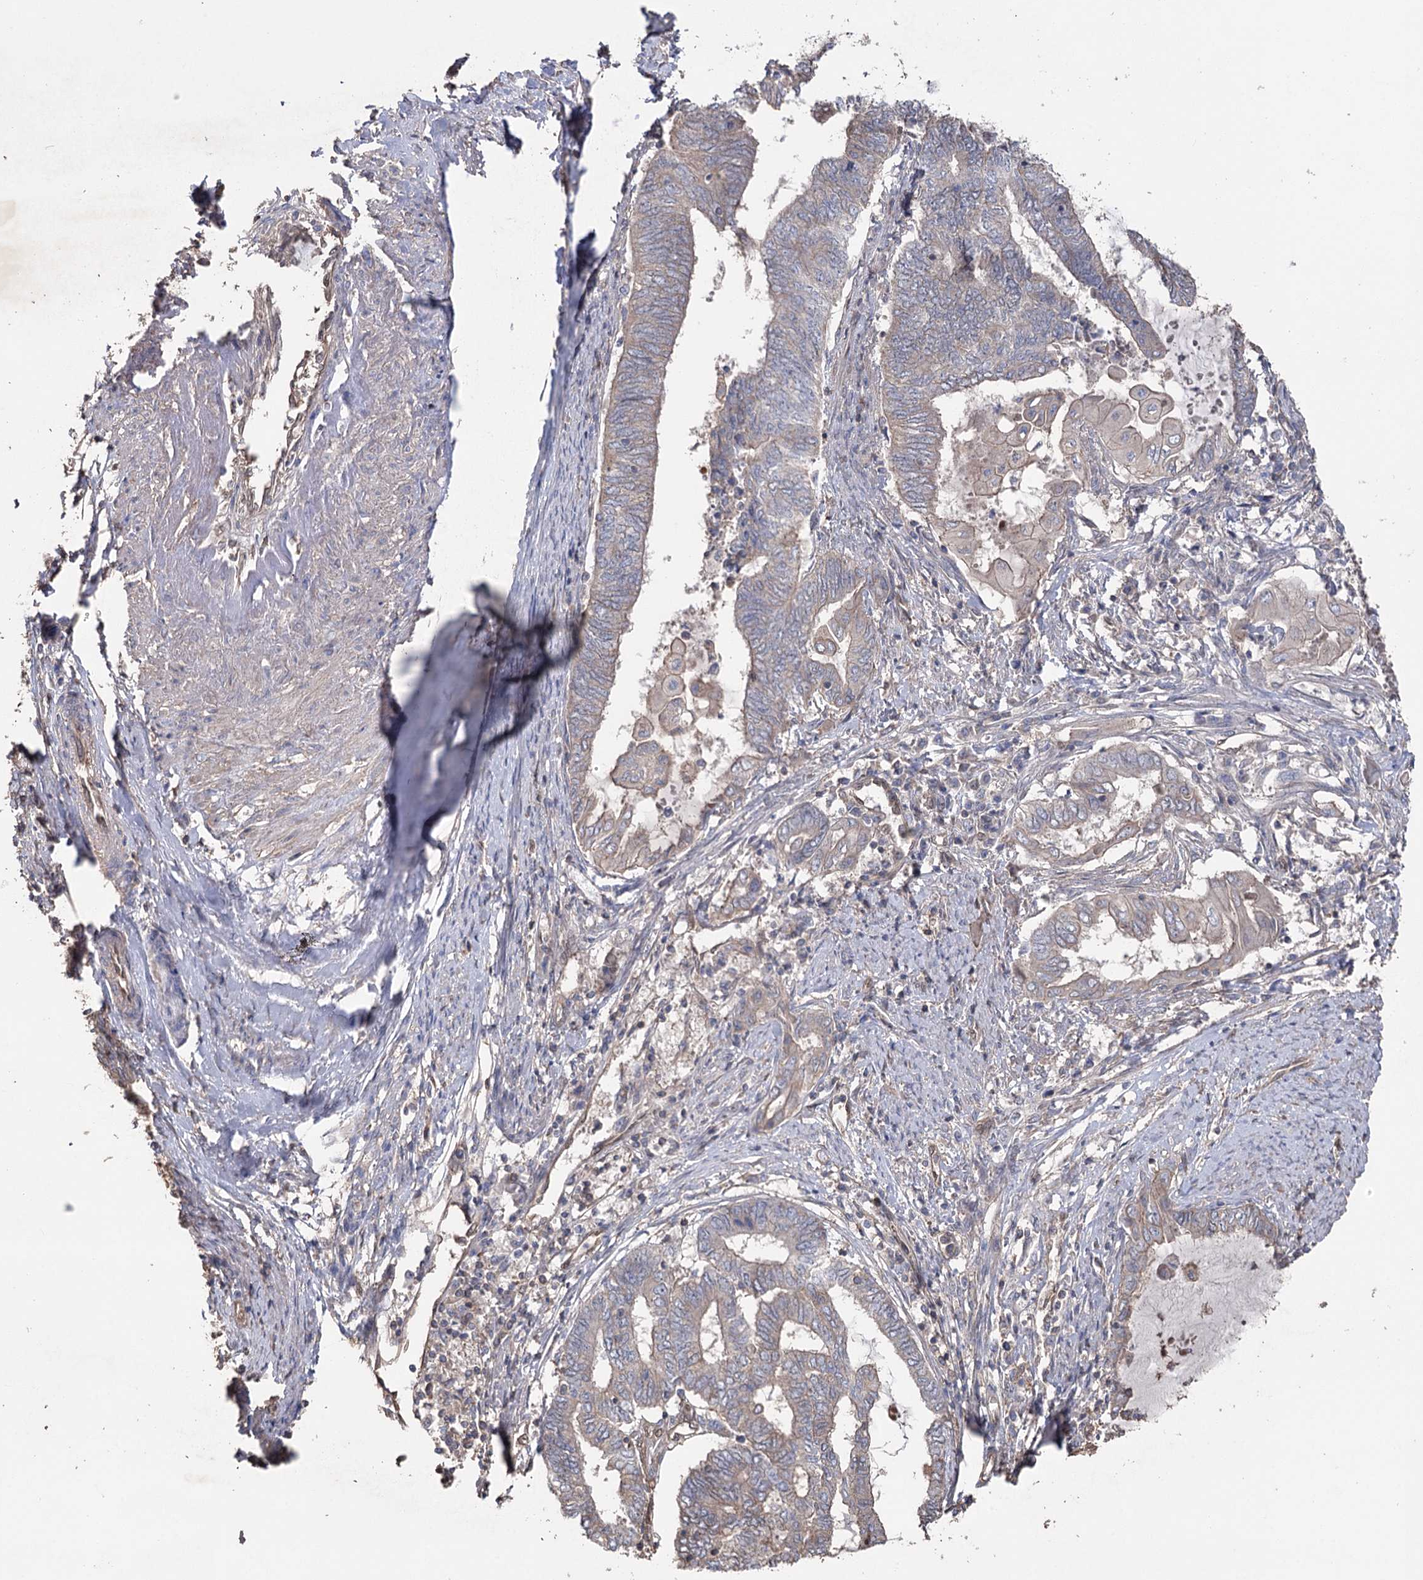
{"staining": {"intensity": "negative", "quantity": "none", "location": "none"}, "tissue": "endometrial cancer", "cell_type": "Tumor cells", "image_type": "cancer", "snomed": [{"axis": "morphology", "description": "Adenocarcinoma, NOS"}, {"axis": "topography", "description": "Uterus"}, {"axis": "topography", "description": "Endometrium"}], "caption": "The image displays no significant positivity in tumor cells of endometrial cancer.", "gene": "FAM13B", "patient": {"sex": "female", "age": 70}}